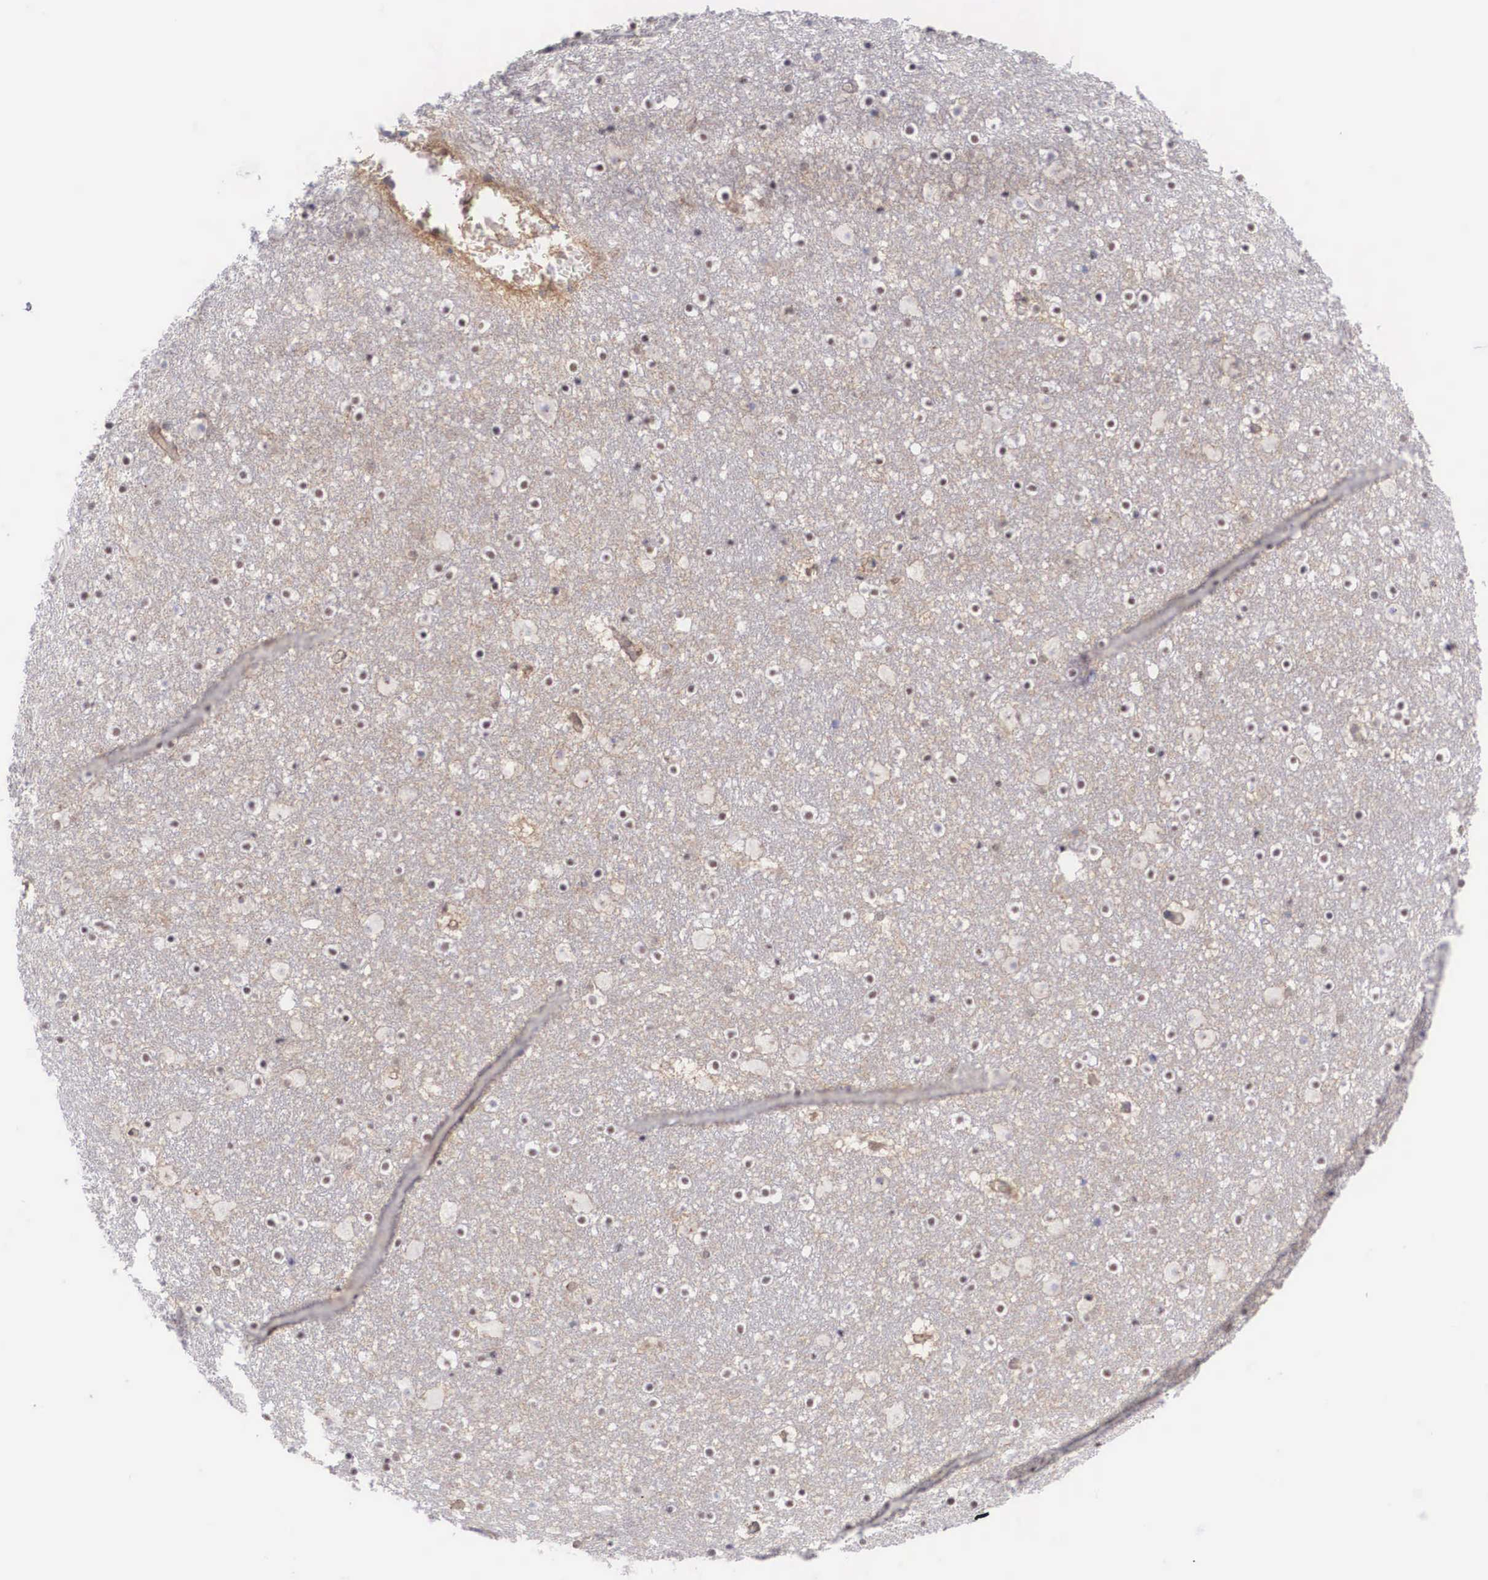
{"staining": {"intensity": "negative", "quantity": "none", "location": "none"}, "tissue": "caudate", "cell_type": "Glial cells", "image_type": "normal", "snomed": [{"axis": "morphology", "description": "Normal tissue, NOS"}, {"axis": "topography", "description": "Lateral ventricle wall"}], "caption": "This is a histopathology image of immunohistochemistry (IHC) staining of unremarkable caudate, which shows no staining in glial cells. (Brightfield microscopy of DAB (3,3'-diaminobenzidine) immunohistochemistry (IHC) at high magnification).", "gene": "NR4A2", "patient": {"sex": "male", "age": 45}}